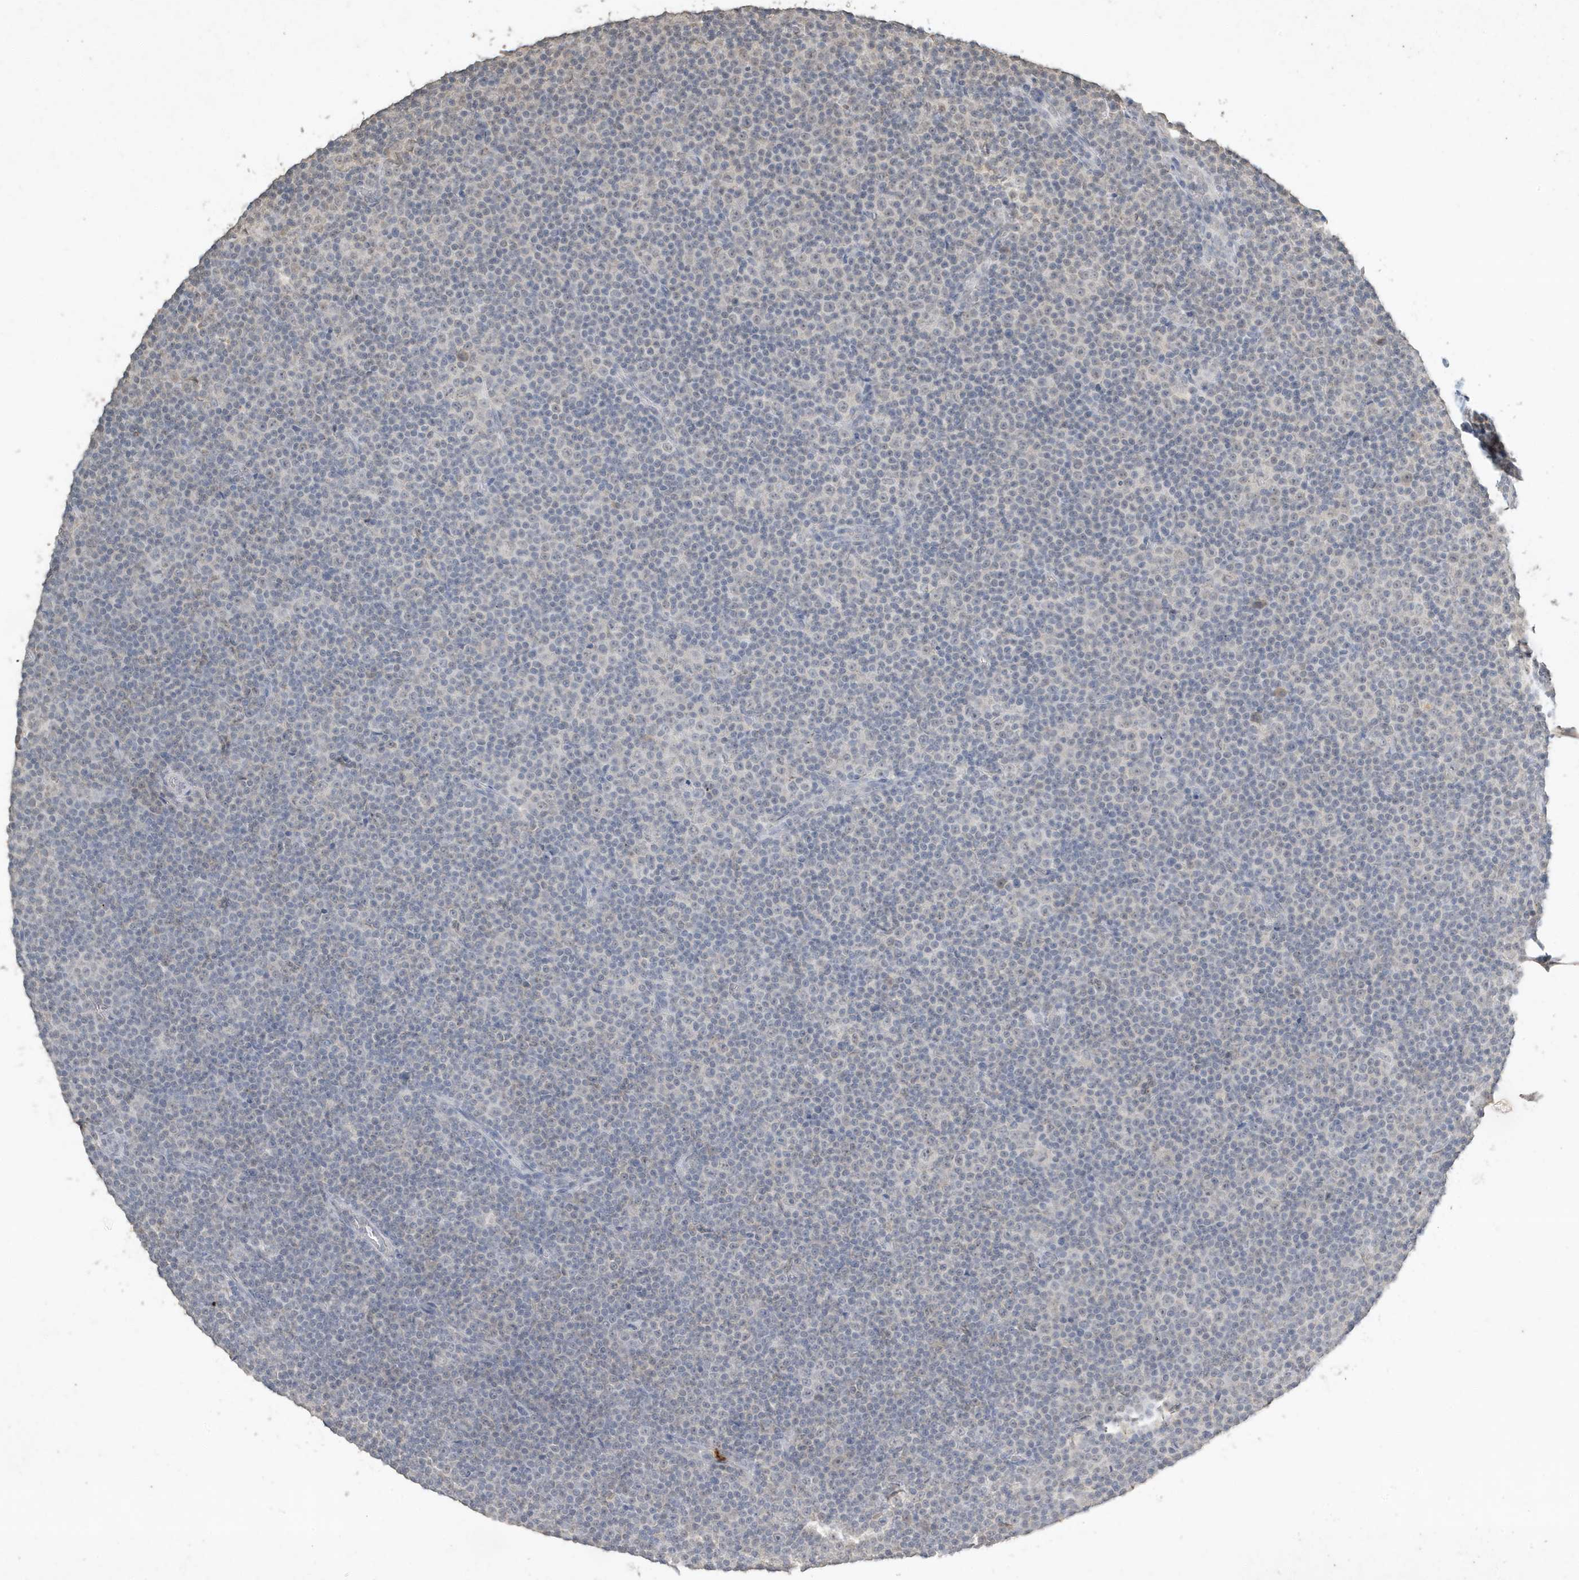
{"staining": {"intensity": "negative", "quantity": "none", "location": "none"}, "tissue": "lymphoma", "cell_type": "Tumor cells", "image_type": "cancer", "snomed": [{"axis": "morphology", "description": "Malignant lymphoma, non-Hodgkin's type, Low grade"}, {"axis": "topography", "description": "Lymph node"}], "caption": "An immunohistochemistry histopathology image of malignant lymphoma, non-Hodgkin's type (low-grade) is shown. There is no staining in tumor cells of malignant lymphoma, non-Hodgkin's type (low-grade). Nuclei are stained in blue.", "gene": "DEFA1", "patient": {"sex": "female", "age": 67}}